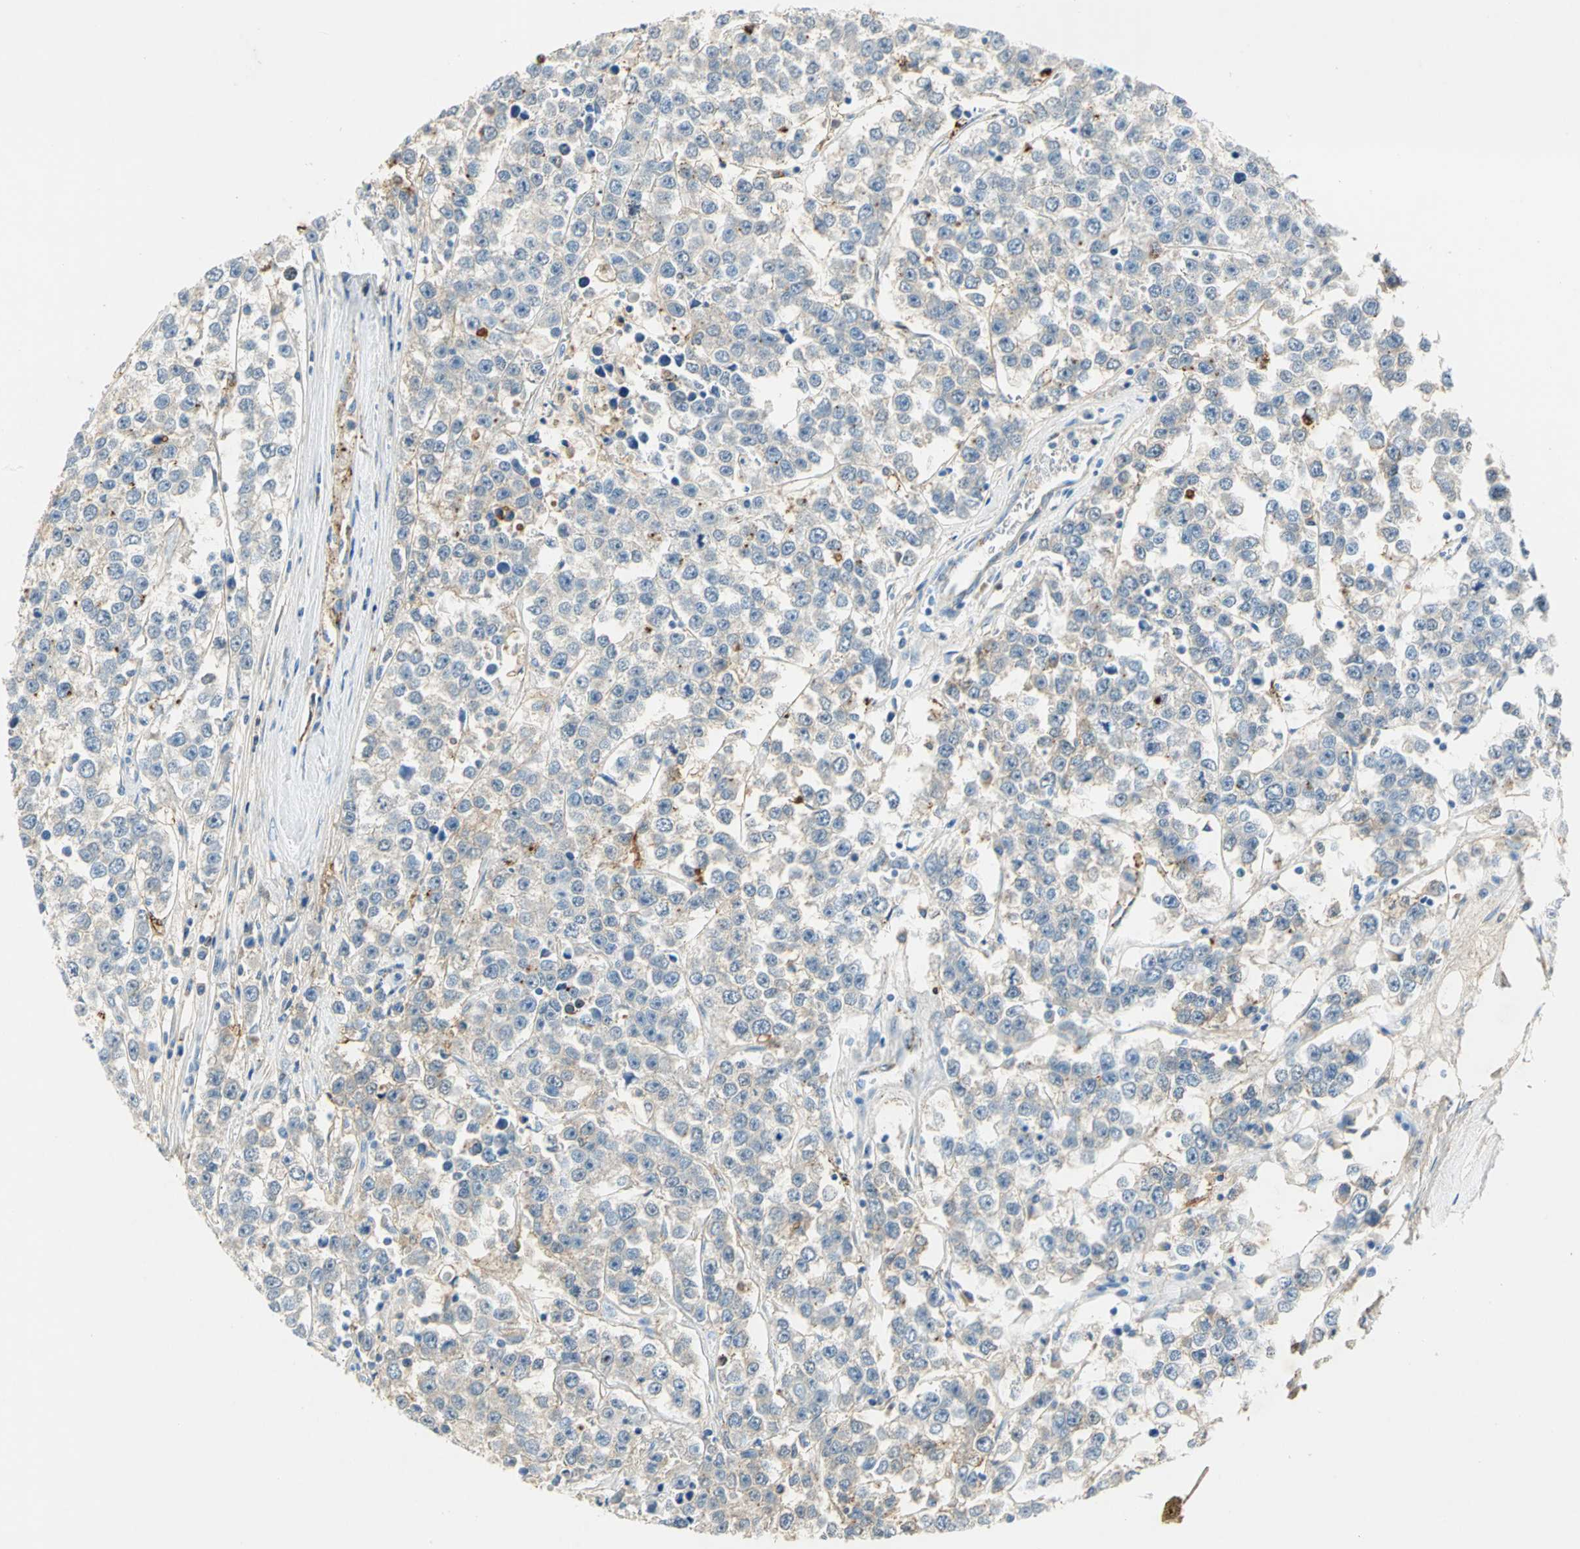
{"staining": {"intensity": "weak", "quantity": "<25%", "location": "cytoplasmic/membranous"}, "tissue": "testis cancer", "cell_type": "Tumor cells", "image_type": "cancer", "snomed": [{"axis": "morphology", "description": "Seminoma, NOS"}, {"axis": "morphology", "description": "Carcinoma, Embryonal, NOS"}, {"axis": "topography", "description": "Testis"}], "caption": "Immunohistochemistry (IHC) micrograph of neoplastic tissue: testis cancer (seminoma) stained with DAB exhibits no significant protein expression in tumor cells.", "gene": "ANXA4", "patient": {"sex": "male", "age": 52}}